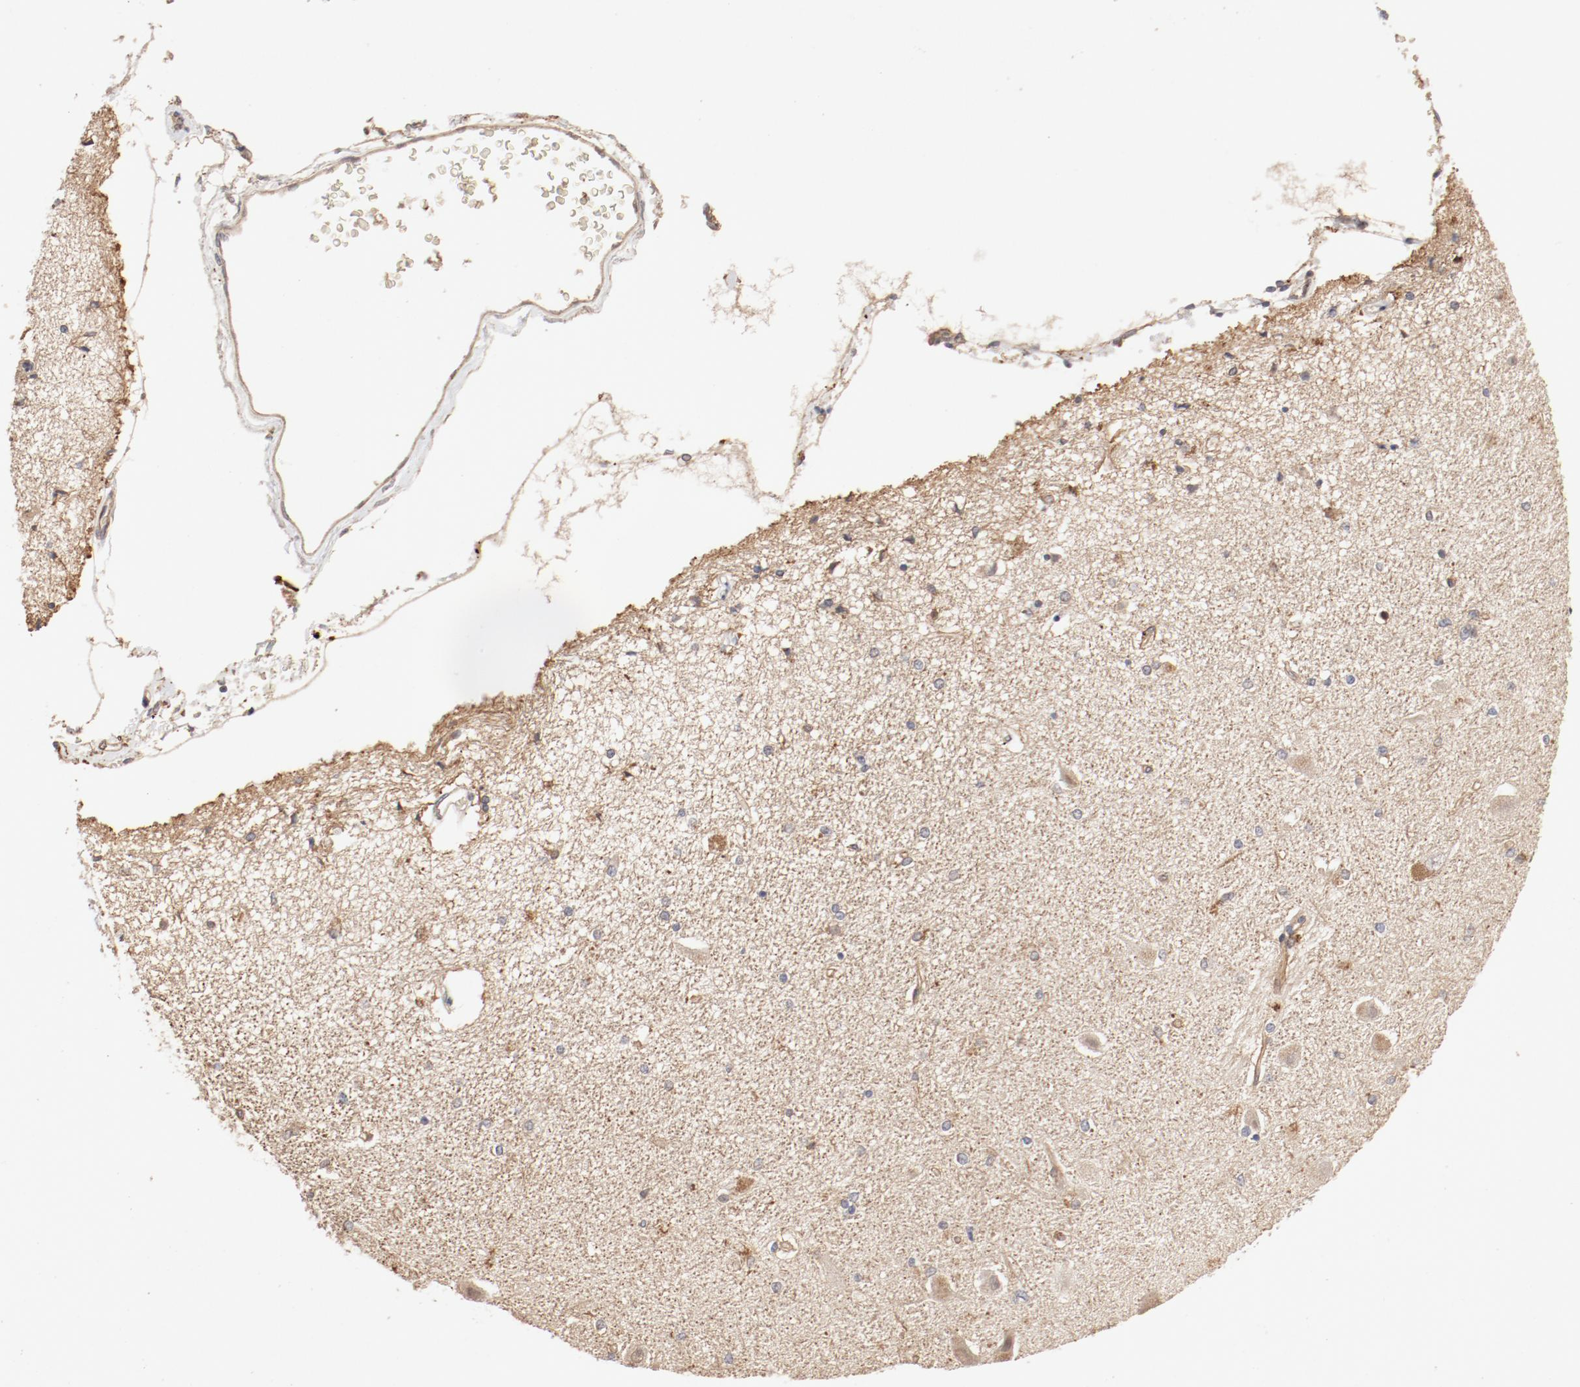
{"staining": {"intensity": "weak", "quantity": "<25%", "location": "cytoplasmic/membranous,nuclear"}, "tissue": "hippocampus", "cell_type": "Glial cells", "image_type": "normal", "snomed": [{"axis": "morphology", "description": "Normal tissue, NOS"}, {"axis": "topography", "description": "Hippocampus"}], "caption": "Immunohistochemistry photomicrograph of normal human hippocampus stained for a protein (brown), which demonstrates no positivity in glial cells. (Brightfield microscopy of DAB (3,3'-diaminobenzidine) immunohistochemistry (IHC) at high magnification).", "gene": "IL3RA", "patient": {"sex": "female", "age": 54}}